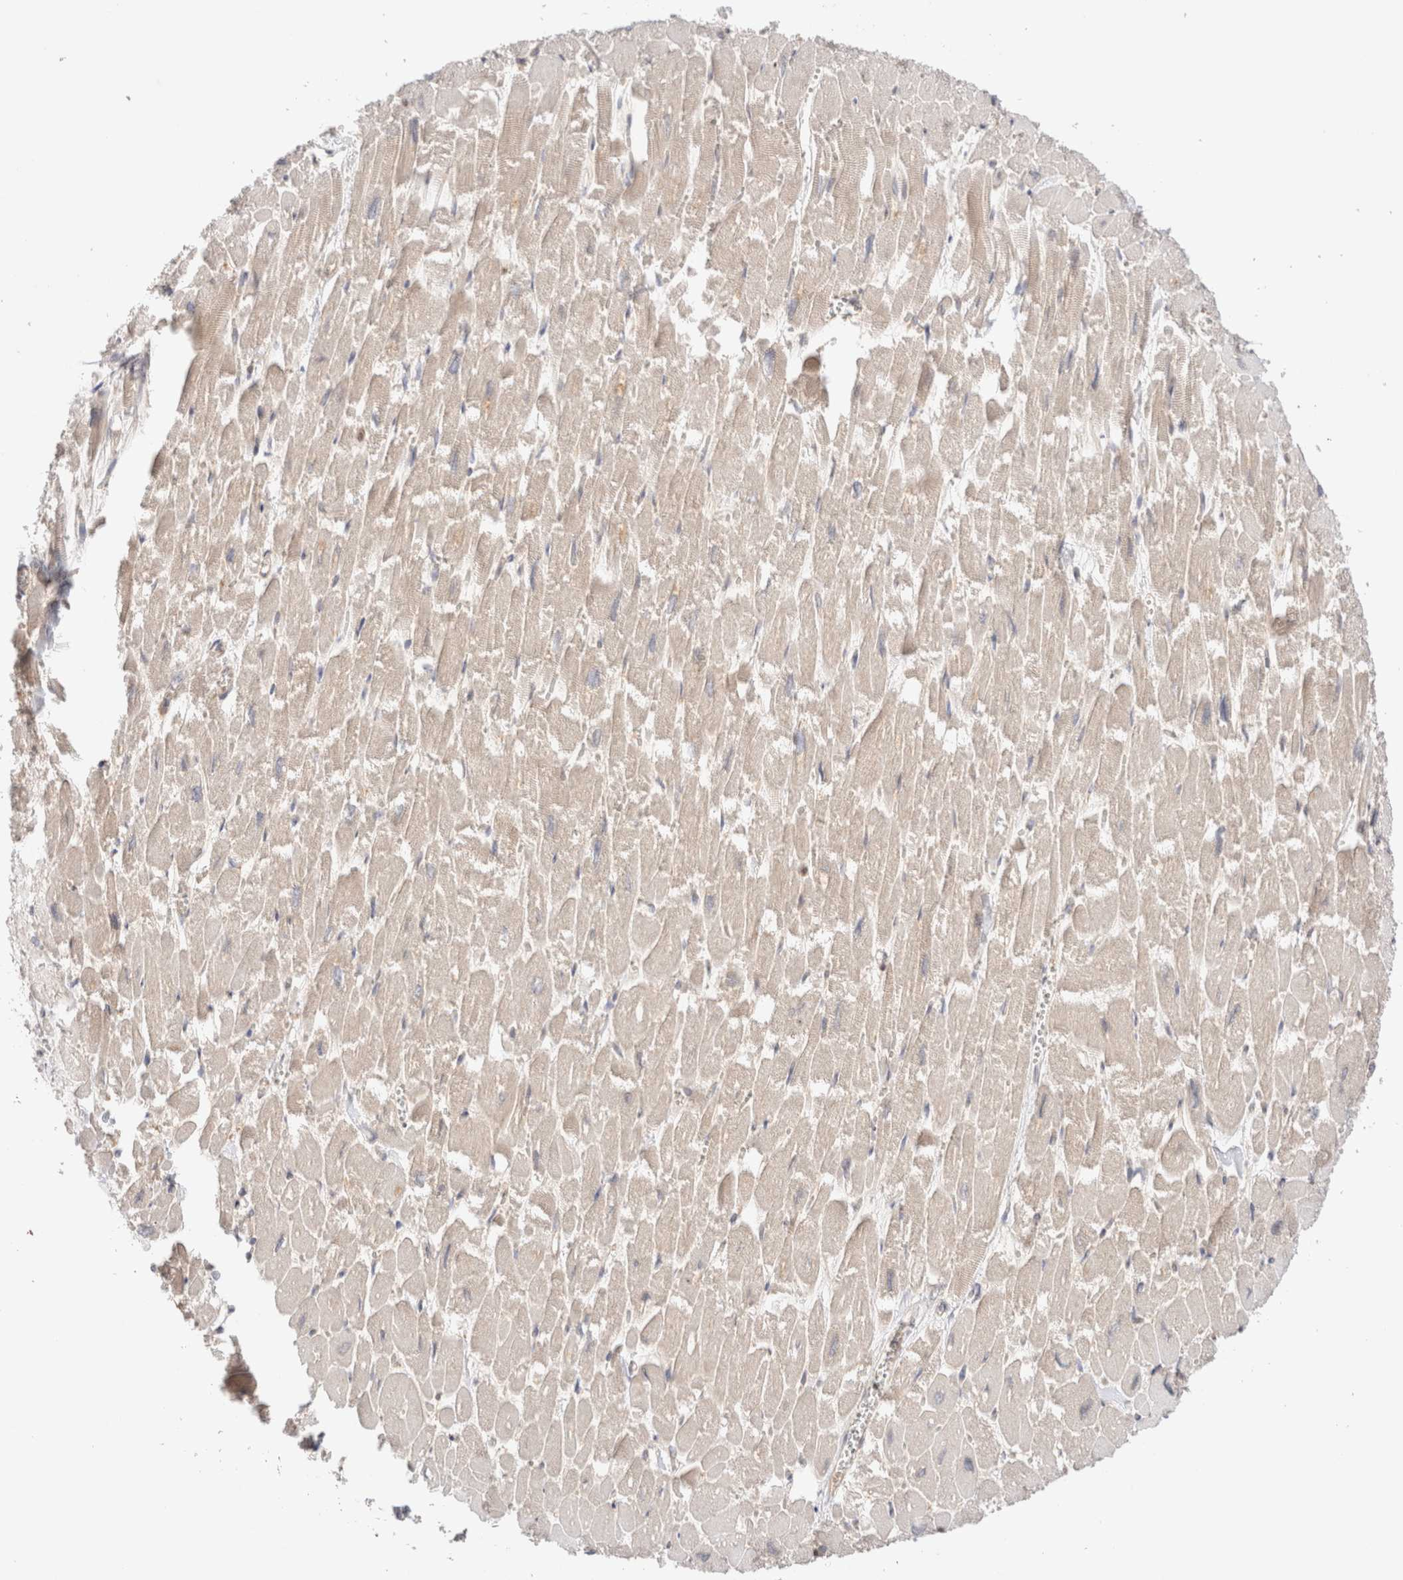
{"staining": {"intensity": "weak", "quantity": "<25%", "location": "cytoplasmic/membranous"}, "tissue": "heart muscle", "cell_type": "Cardiomyocytes", "image_type": "normal", "snomed": [{"axis": "morphology", "description": "Normal tissue, NOS"}, {"axis": "topography", "description": "Heart"}], "caption": "The immunohistochemistry (IHC) image has no significant expression in cardiomyocytes of heart muscle. Brightfield microscopy of immunohistochemistry stained with DAB (brown) and hematoxylin (blue), captured at high magnification.", "gene": "SIKE1", "patient": {"sex": "male", "age": 54}}